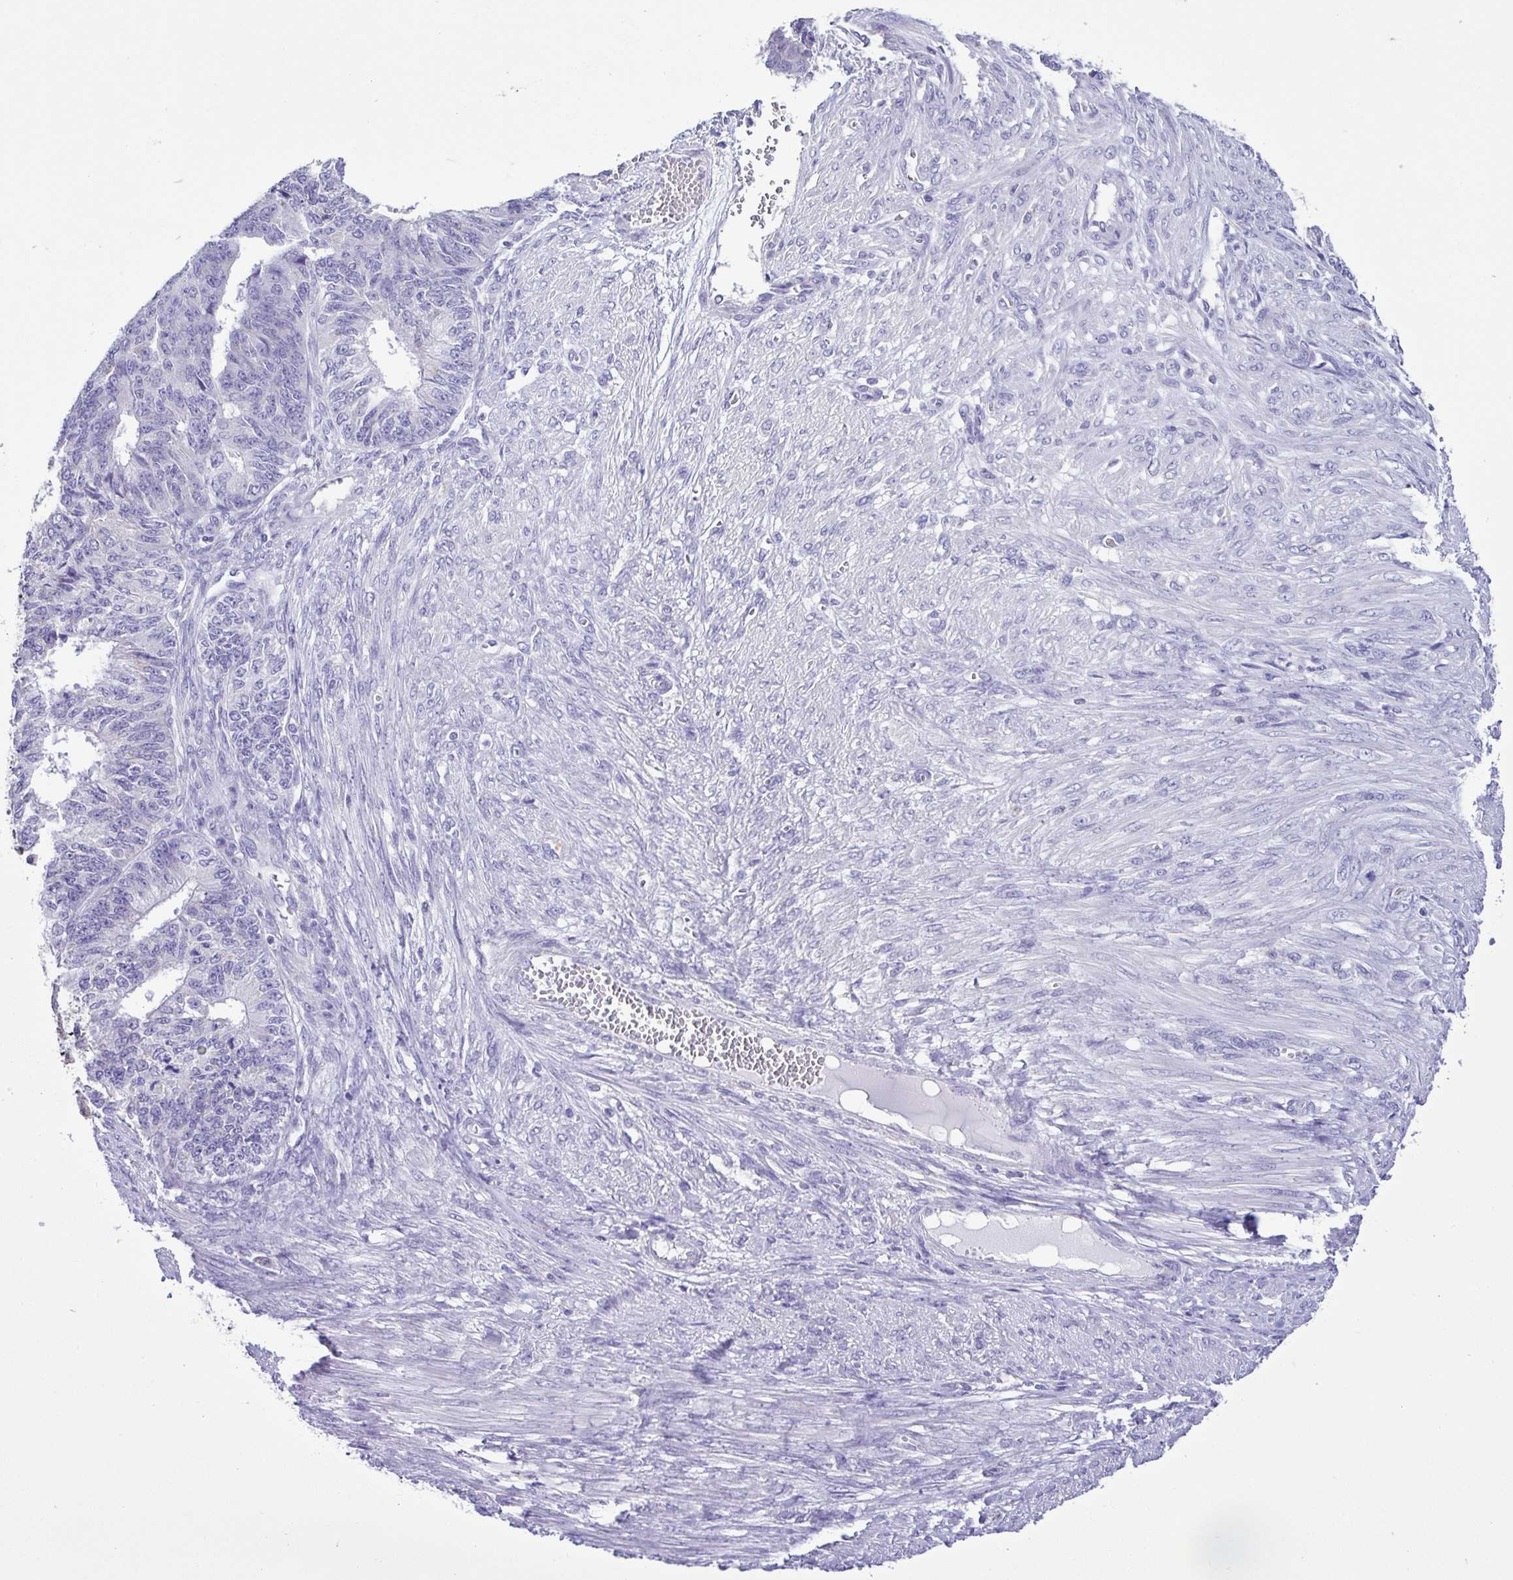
{"staining": {"intensity": "negative", "quantity": "none", "location": "none"}, "tissue": "endometrial cancer", "cell_type": "Tumor cells", "image_type": "cancer", "snomed": [{"axis": "morphology", "description": "Adenocarcinoma, NOS"}, {"axis": "topography", "description": "Endometrium"}], "caption": "This is an IHC micrograph of human endometrial cancer. There is no expression in tumor cells.", "gene": "CBY2", "patient": {"sex": "female", "age": 32}}